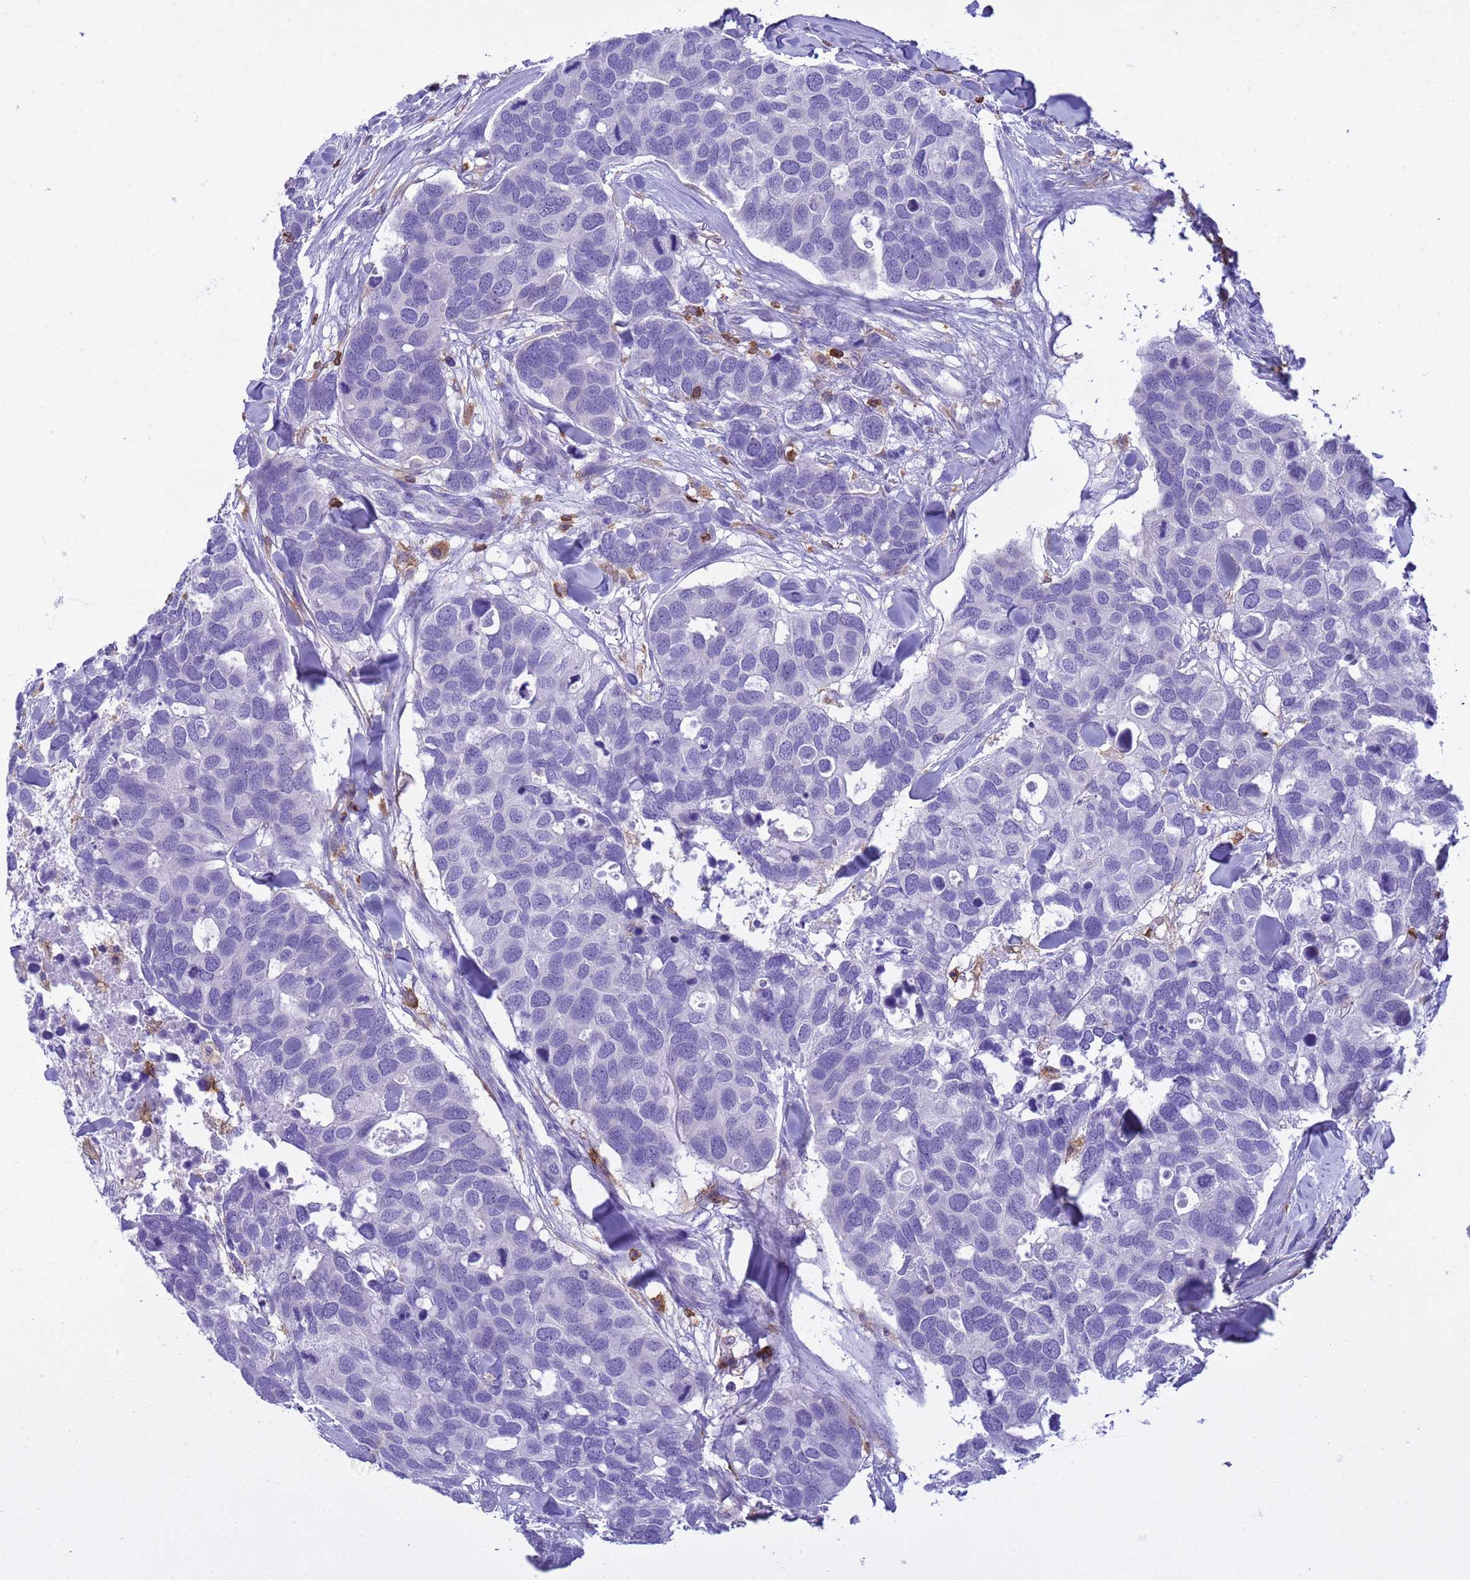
{"staining": {"intensity": "negative", "quantity": "none", "location": "none"}, "tissue": "breast cancer", "cell_type": "Tumor cells", "image_type": "cancer", "snomed": [{"axis": "morphology", "description": "Duct carcinoma"}, {"axis": "topography", "description": "Breast"}], "caption": "The histopathology image reveals no staining of tumor cells in breast infiltrating ductal carcinoma.", "gene": "IRF5", "patient": {"sex": "female", "age": 83}}